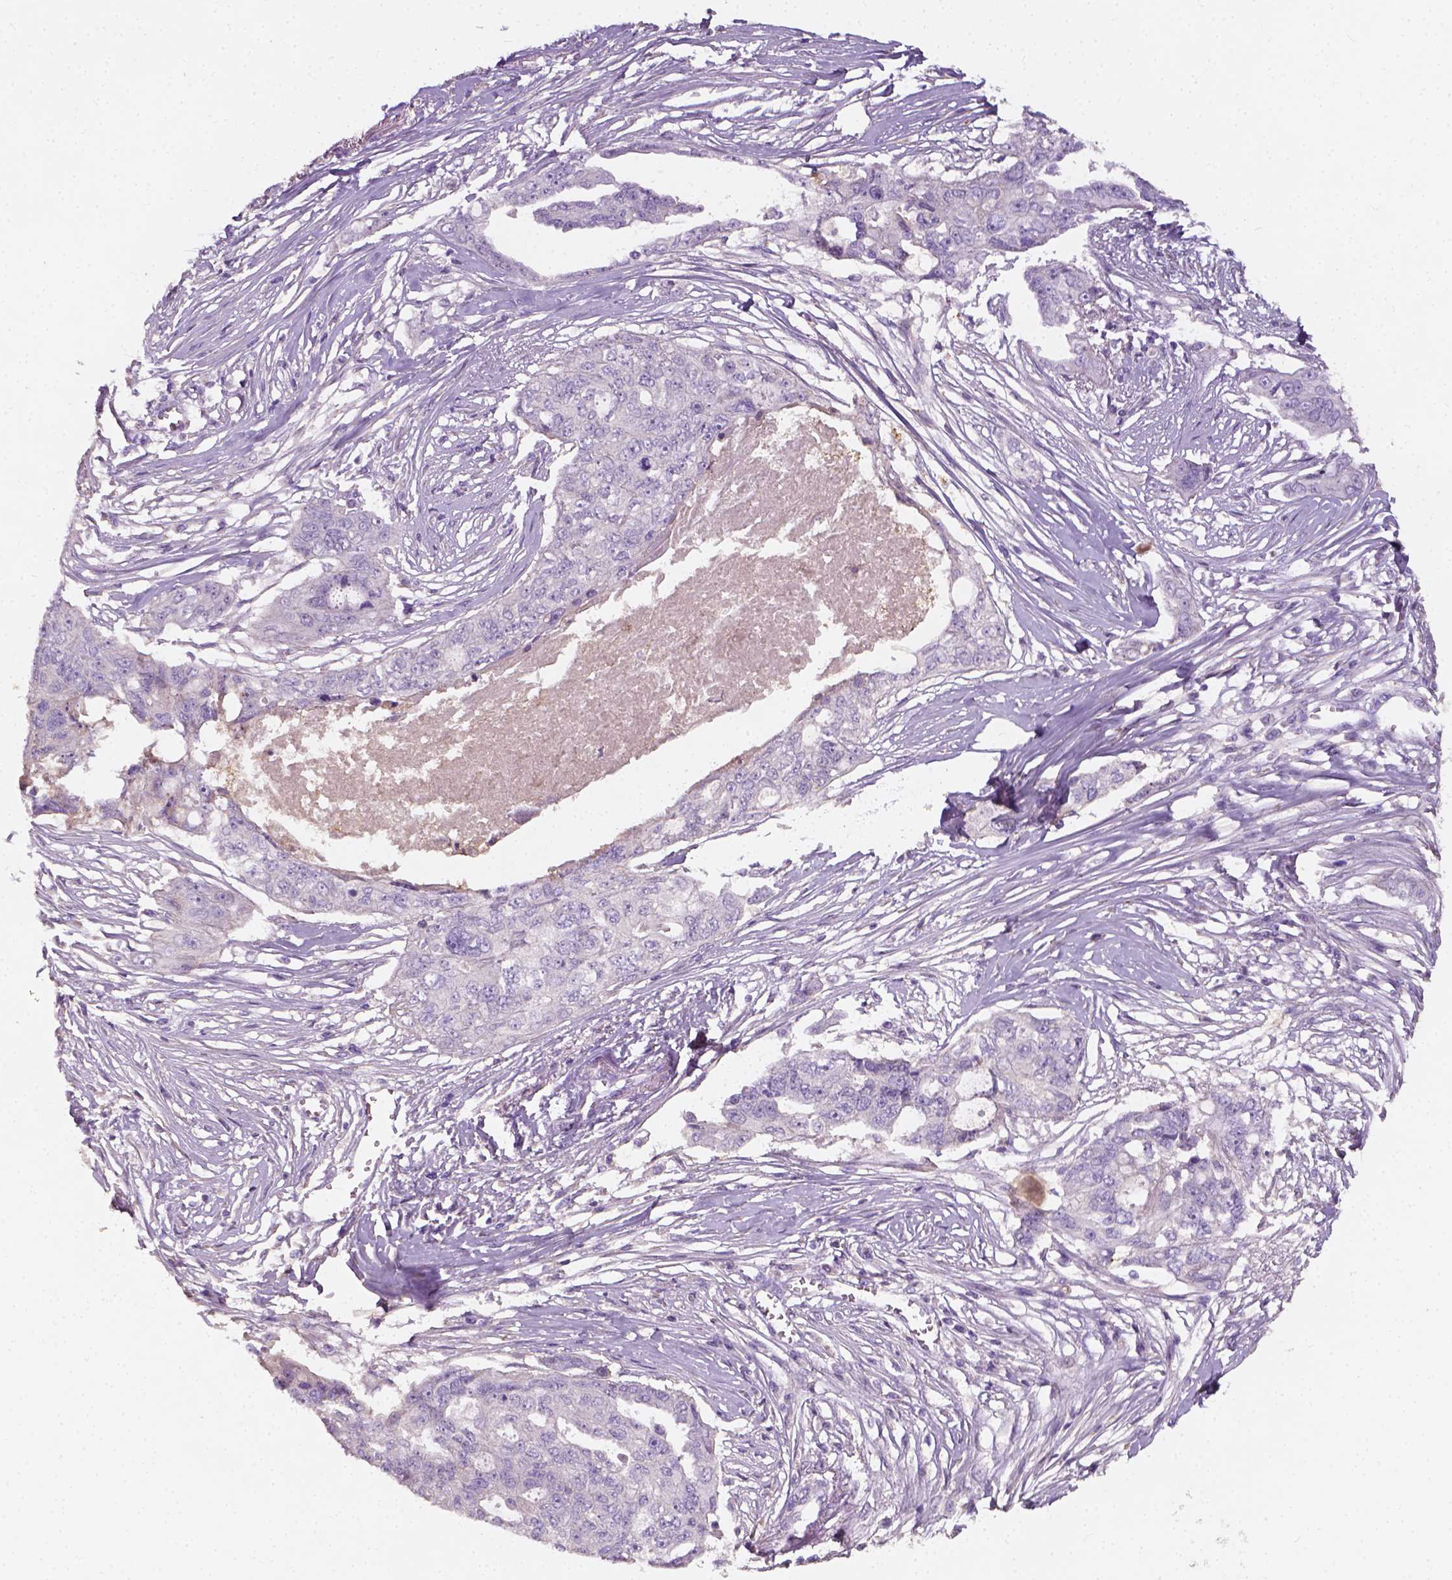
{"staining": {"intensity": "negative", "quantity": "none", "location": "none"}, "tissue": "ovarian cancer", "cell_type": "Tumor cells", "image_type": "cancer", "snomed": [{"axis": "morphology", "description": "Carcinoma, endometroid"}, {"axis": "topography", "description": "Ovary"}], "caption": "Tumor cells show no significant protein positivity in ovarian cancer. (Immunohistochemistry, brightfield microscopy, high magnification).", "gene": "DHCR24", "patient": {"sex": "female", "age": 70}}